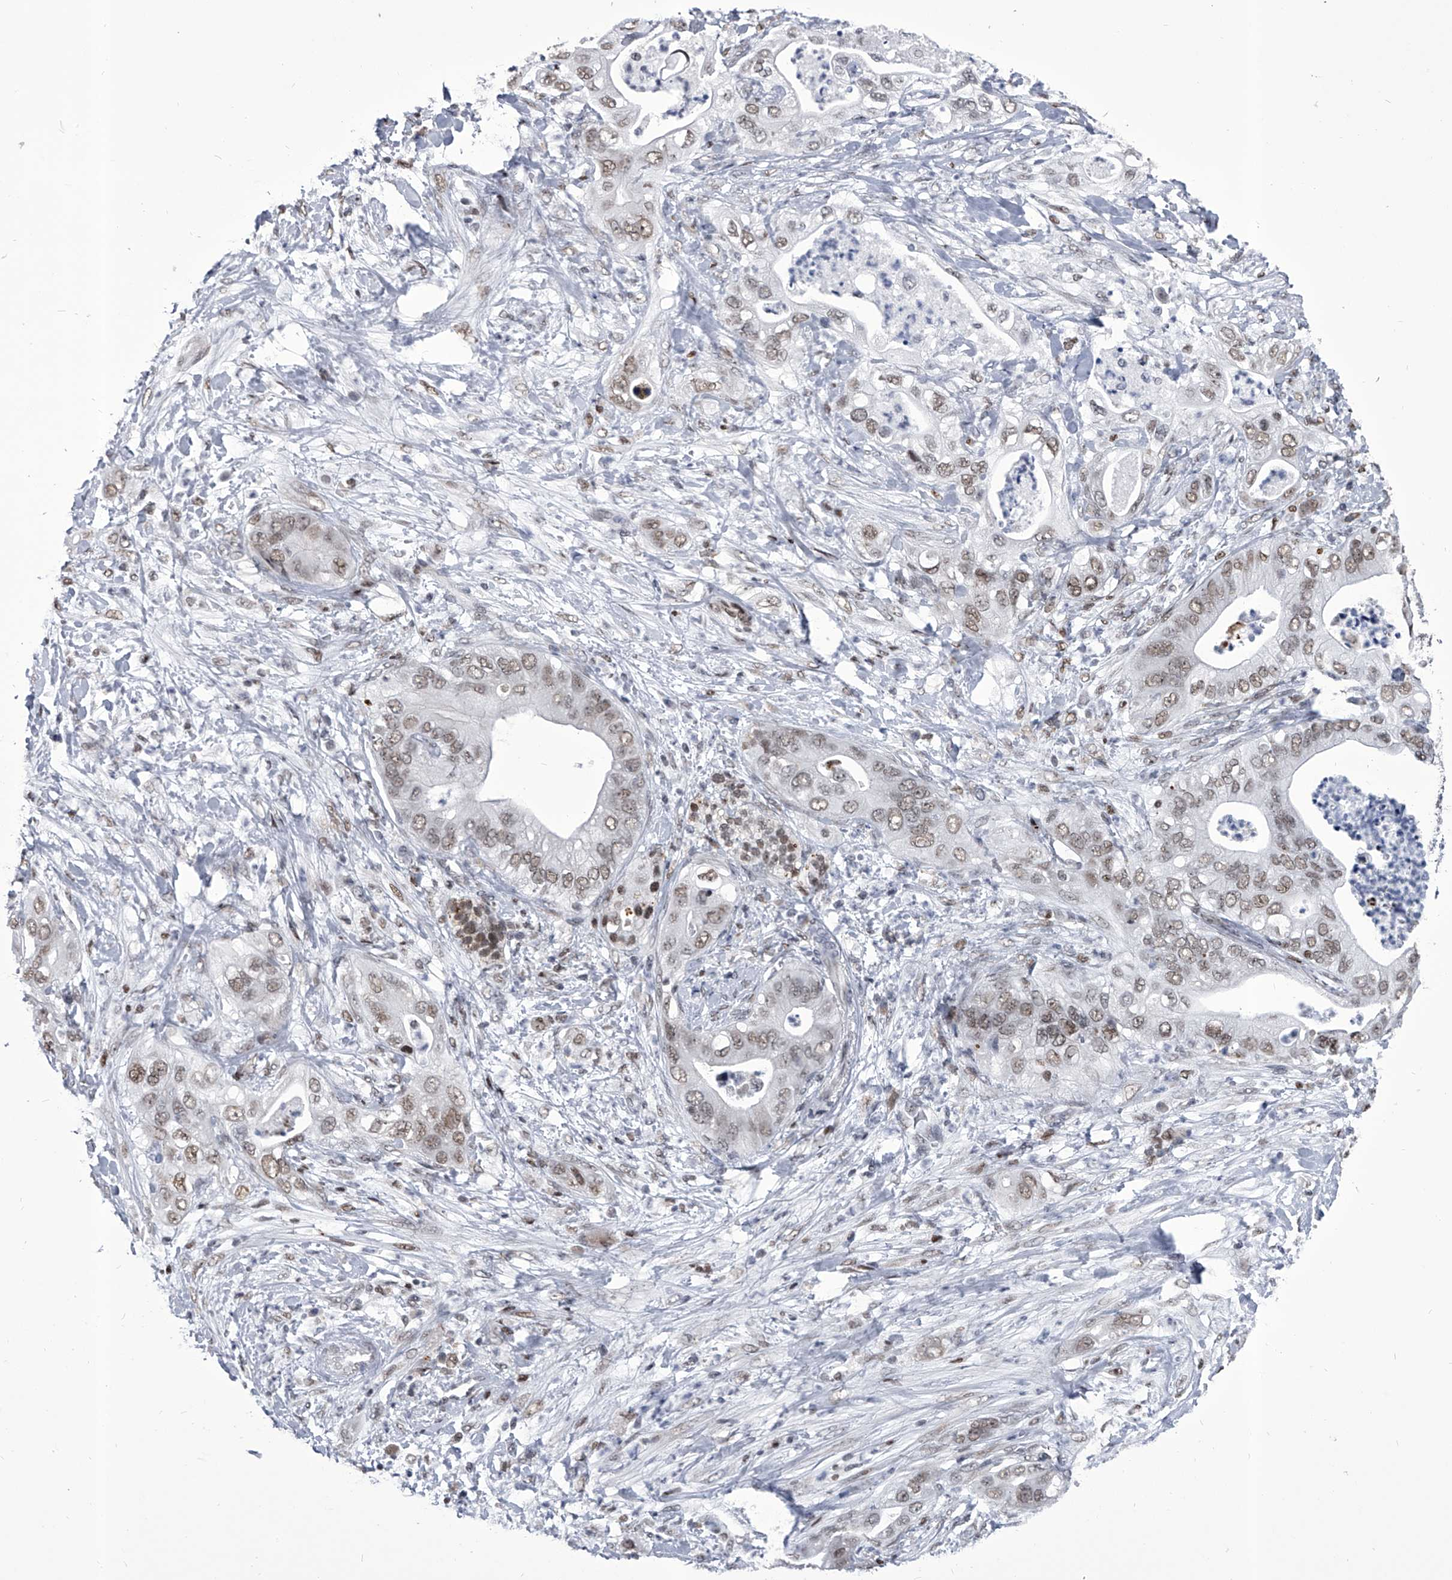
{"staining": {"intensity": "weak", "quantity": ">75%", "location": "nuclear"}, "tissue": "pancreatic cancer", "cell_type": "Tumor cells", "image_type": "cancer", "snomed": [{"axis": "morphology", "description": "Adenocarcinoma, NOS"}, {"axis": "topography", "description": "Pancreas"}], "caption": "This histopathology image shows immunohistochemistry staining of pancreatic cancer, with low weak nuclear staining in approximately >75% of tumor cells.", "gene": "CMTR1", "patient": {"sex": "female", "age": 78}}